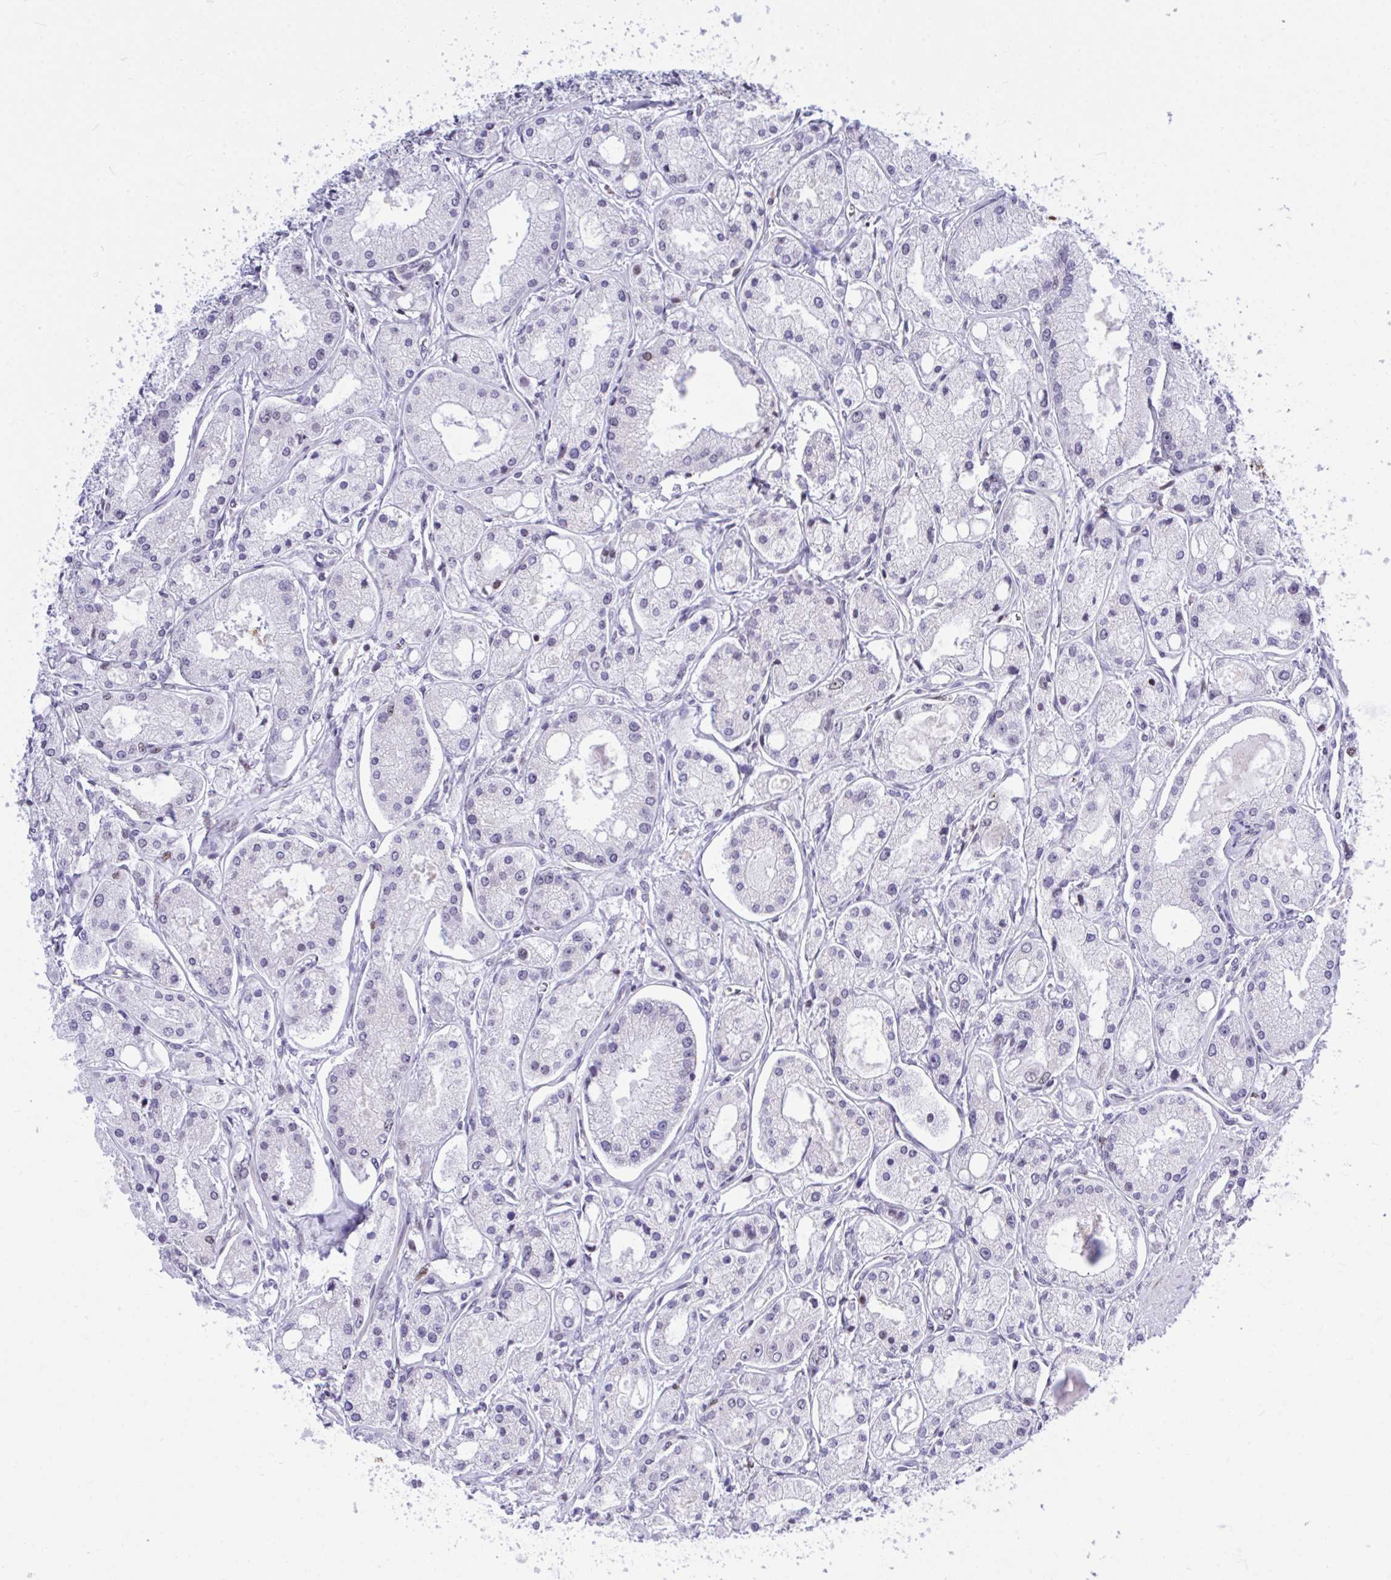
{"staining": {"intensity": "negative", "quantity": "none", "location": "none"}, "tissue": "prostate cancer", "cell_type": "Tumor cells", "image_type": "cancer", "snomed": [{"axis": "morphology", "description": "Adenocarcinoma, High grade"}, {"axis": "topography", "description": "Prostate"}], "caption": "Tumor cells are negative for protein expression in human prostate cancer (high-grade adenocarcinoma). (IHC, brightfield microscopy, high magnification).", "gene": "C1QL2", "patient": {"sex": "male", "age": 66}}